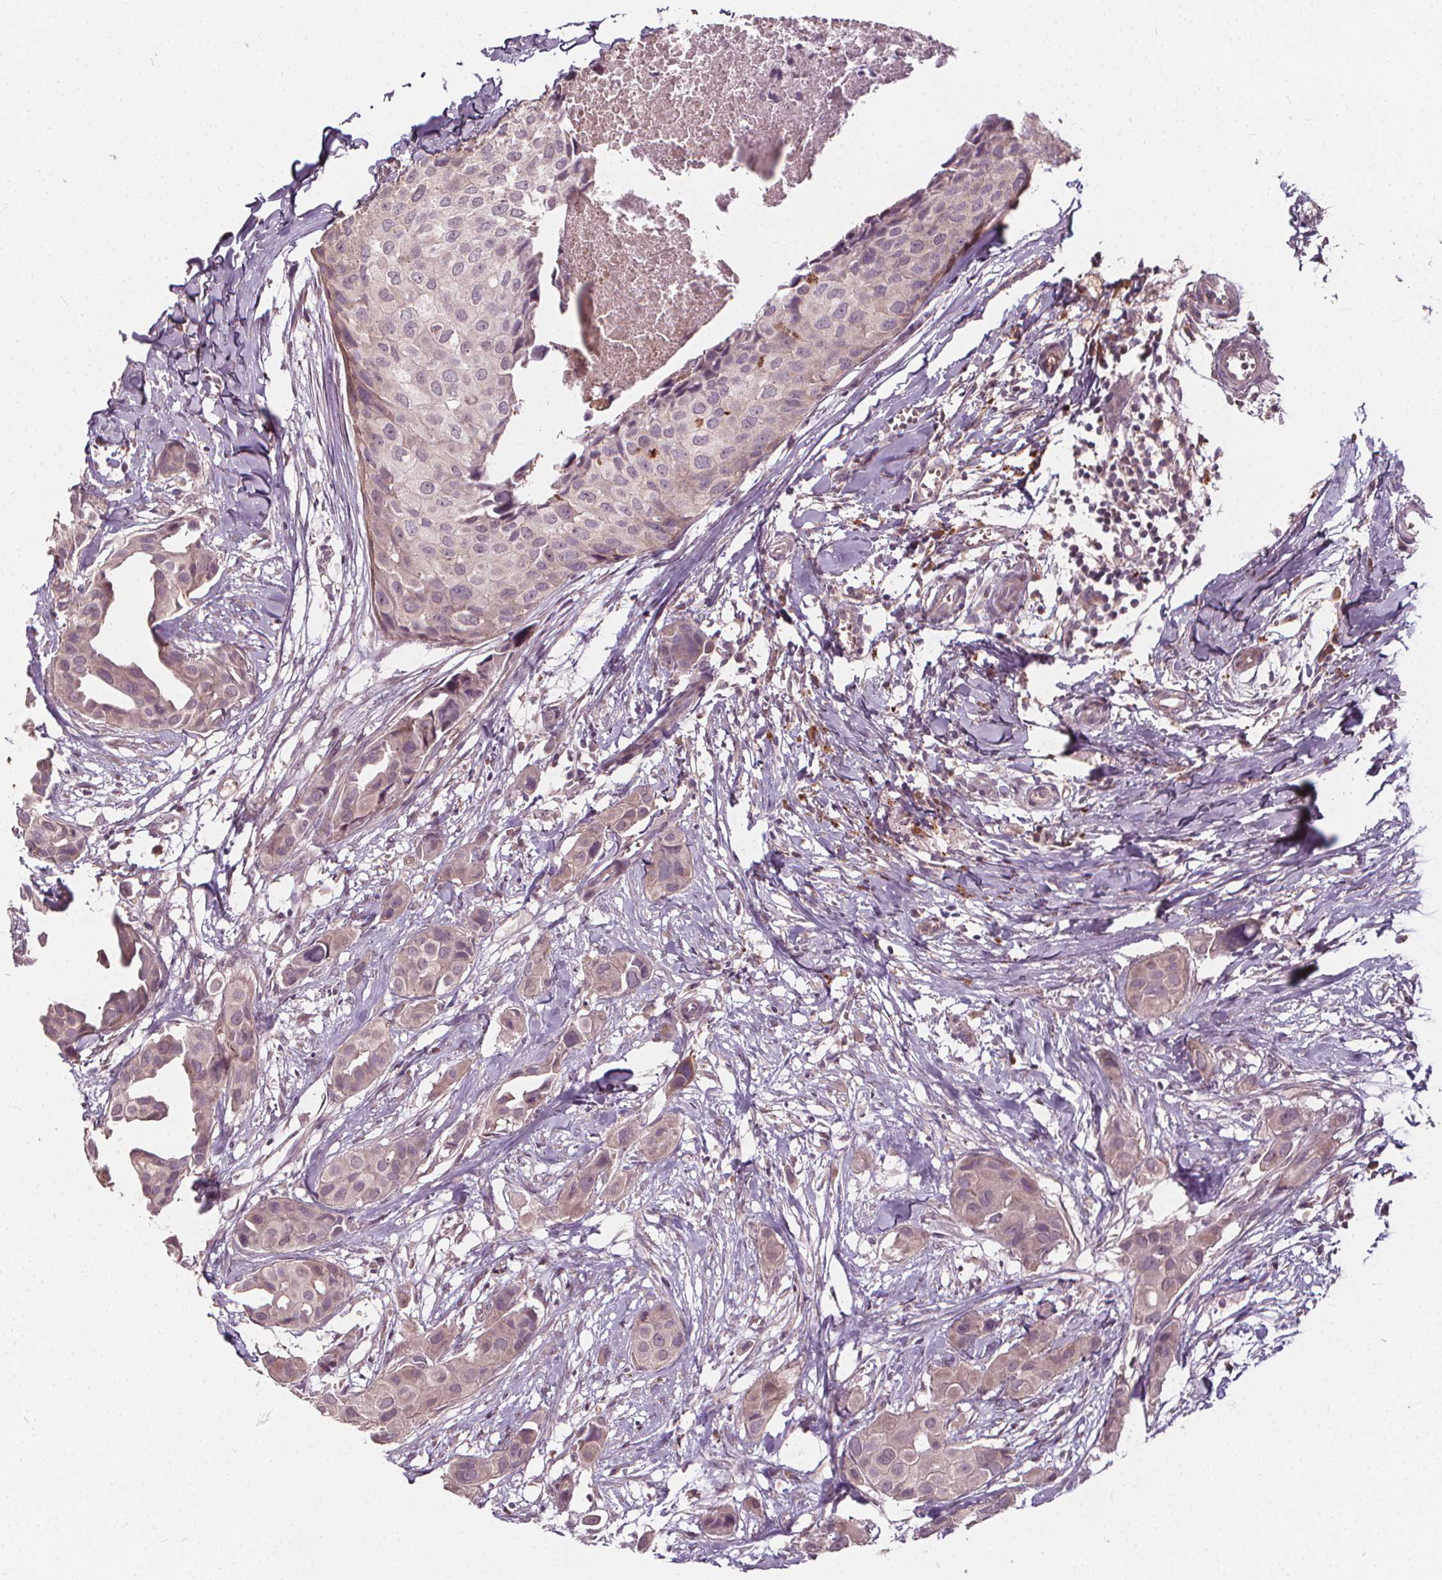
{"staining": {"intensity": "negative", "quantity": "none", "location": "none"}, "tissue": "breast cancer", "cell_type": "Tumor cells", "image_type": "cancer", "snomed": [{"axis": "morphology", "description": "Duct carcinoma"}, {"axis": "topography", "description": "Breast"}], "caption": "A high-resolution image shows immunohistochemistry (IHC) staining of breast cancer, which demonstrates no significant positivity in tumor cells. The staining is performed using DAB (3,3'-diaminobenzidine) brown chromogen with nuclei counter-stained in using hematoxylin.", "gene": "IPO13", "patient": {"sex": "female", "age": 38}}